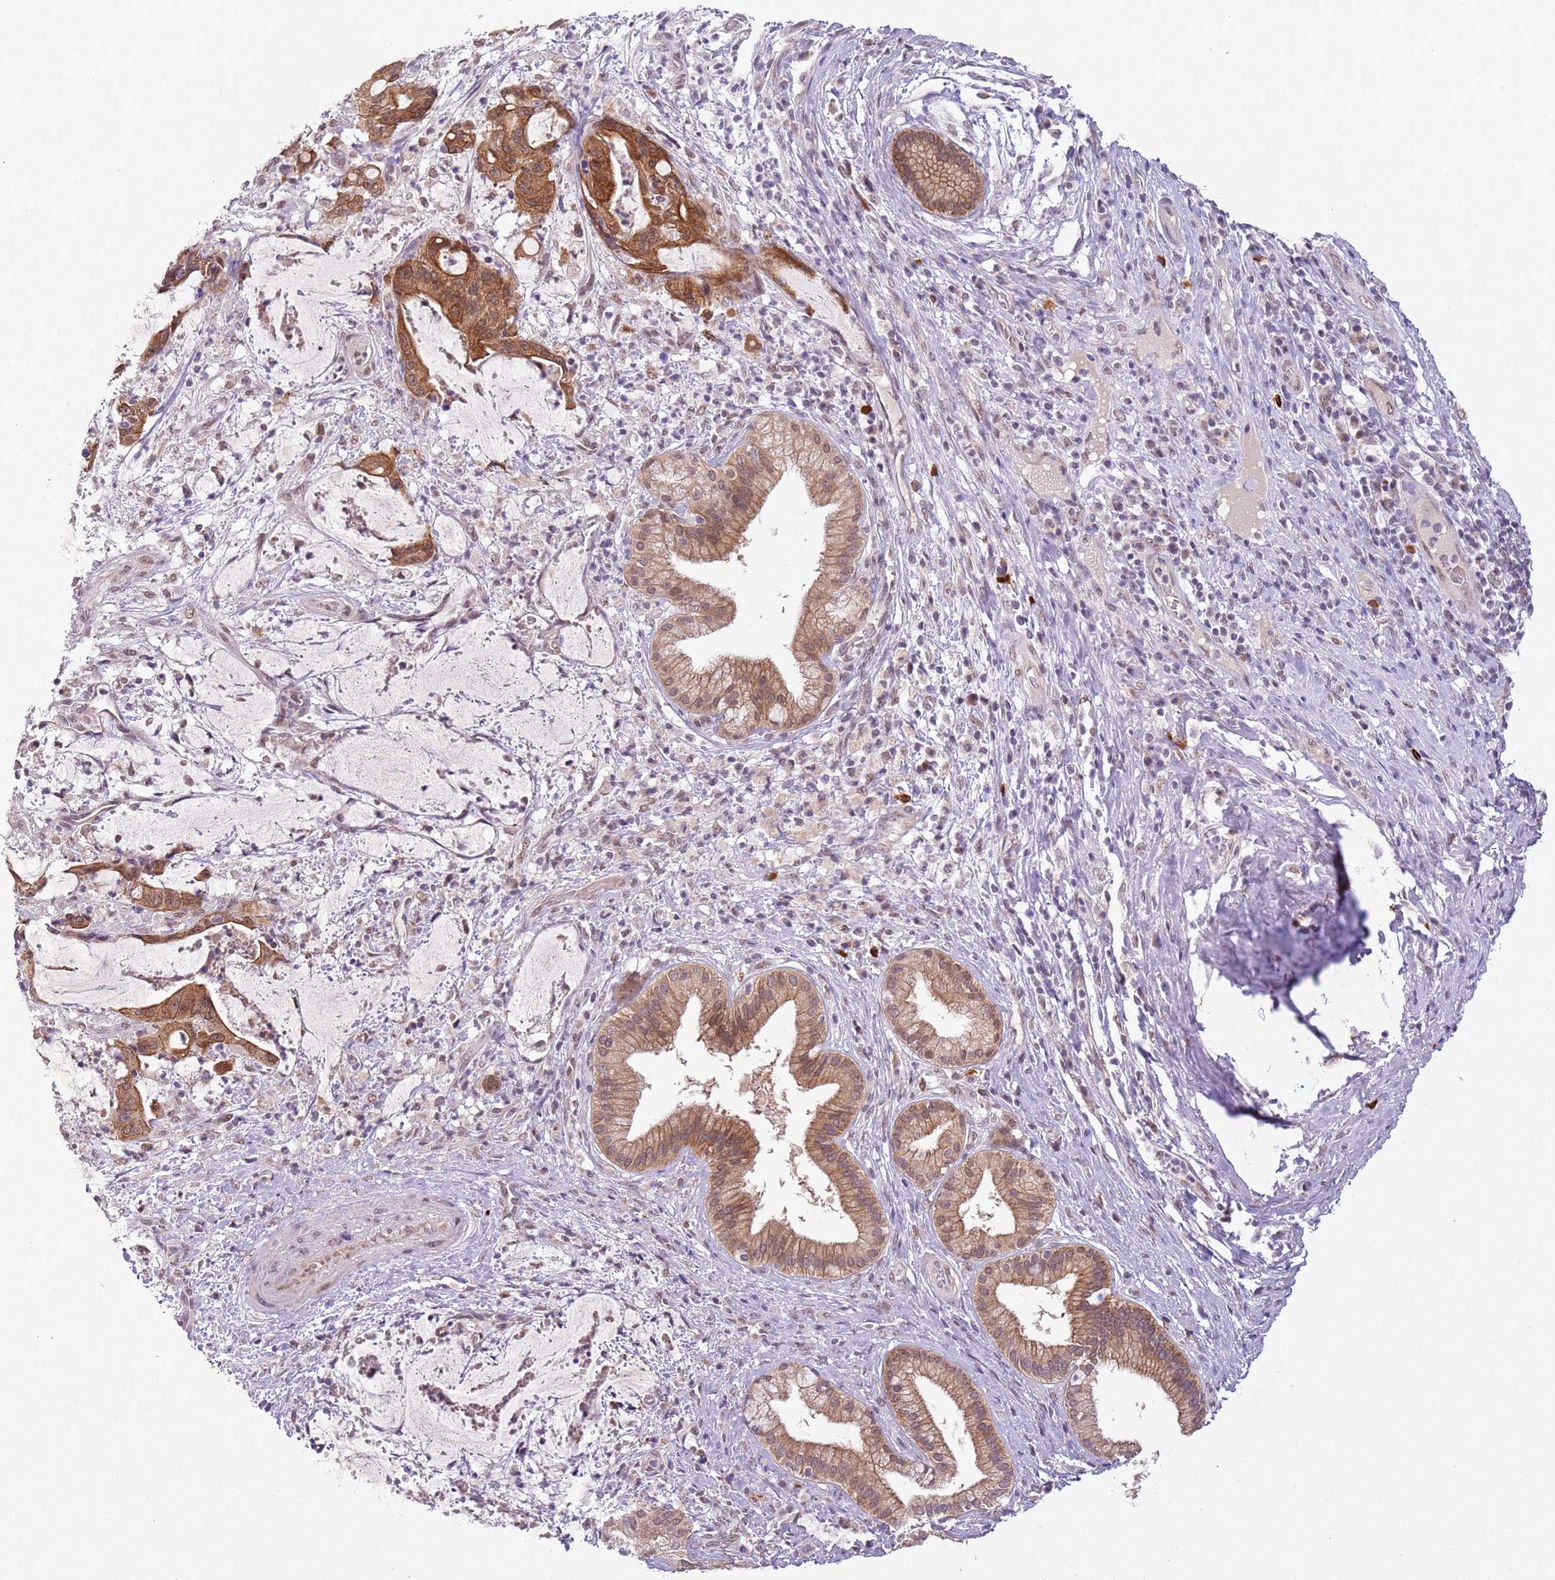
{"staining": {"intensity": "strong", "quantity": ">75%", "location": "cytoplasmic/membranous"}, "tissue": "liver cancer", "cell_type": "Tumor cells", "image_type": "cancer", "snomed": [{"axis": "morphology", "description": "Normal tissue, NOS"}, {"axis": "morphology", "description": "Cholangiocarcinoma"}, {"axis": "topography", "description": "Liver"}, {"axis": "topography", "description": "Peripheral nerve tissue"}], "caption": "Protein expression analysis of human liver cancer reveals strong cytoplasmic/membranous positivity in about >75% of tumor cells. (DAB (3,3'-diaminobenzidine) IHC, brown staining for protein, blue staining for nuclei).", "gene": "FAM120AOS", "patient": {"sex": "female", "age": 73}}